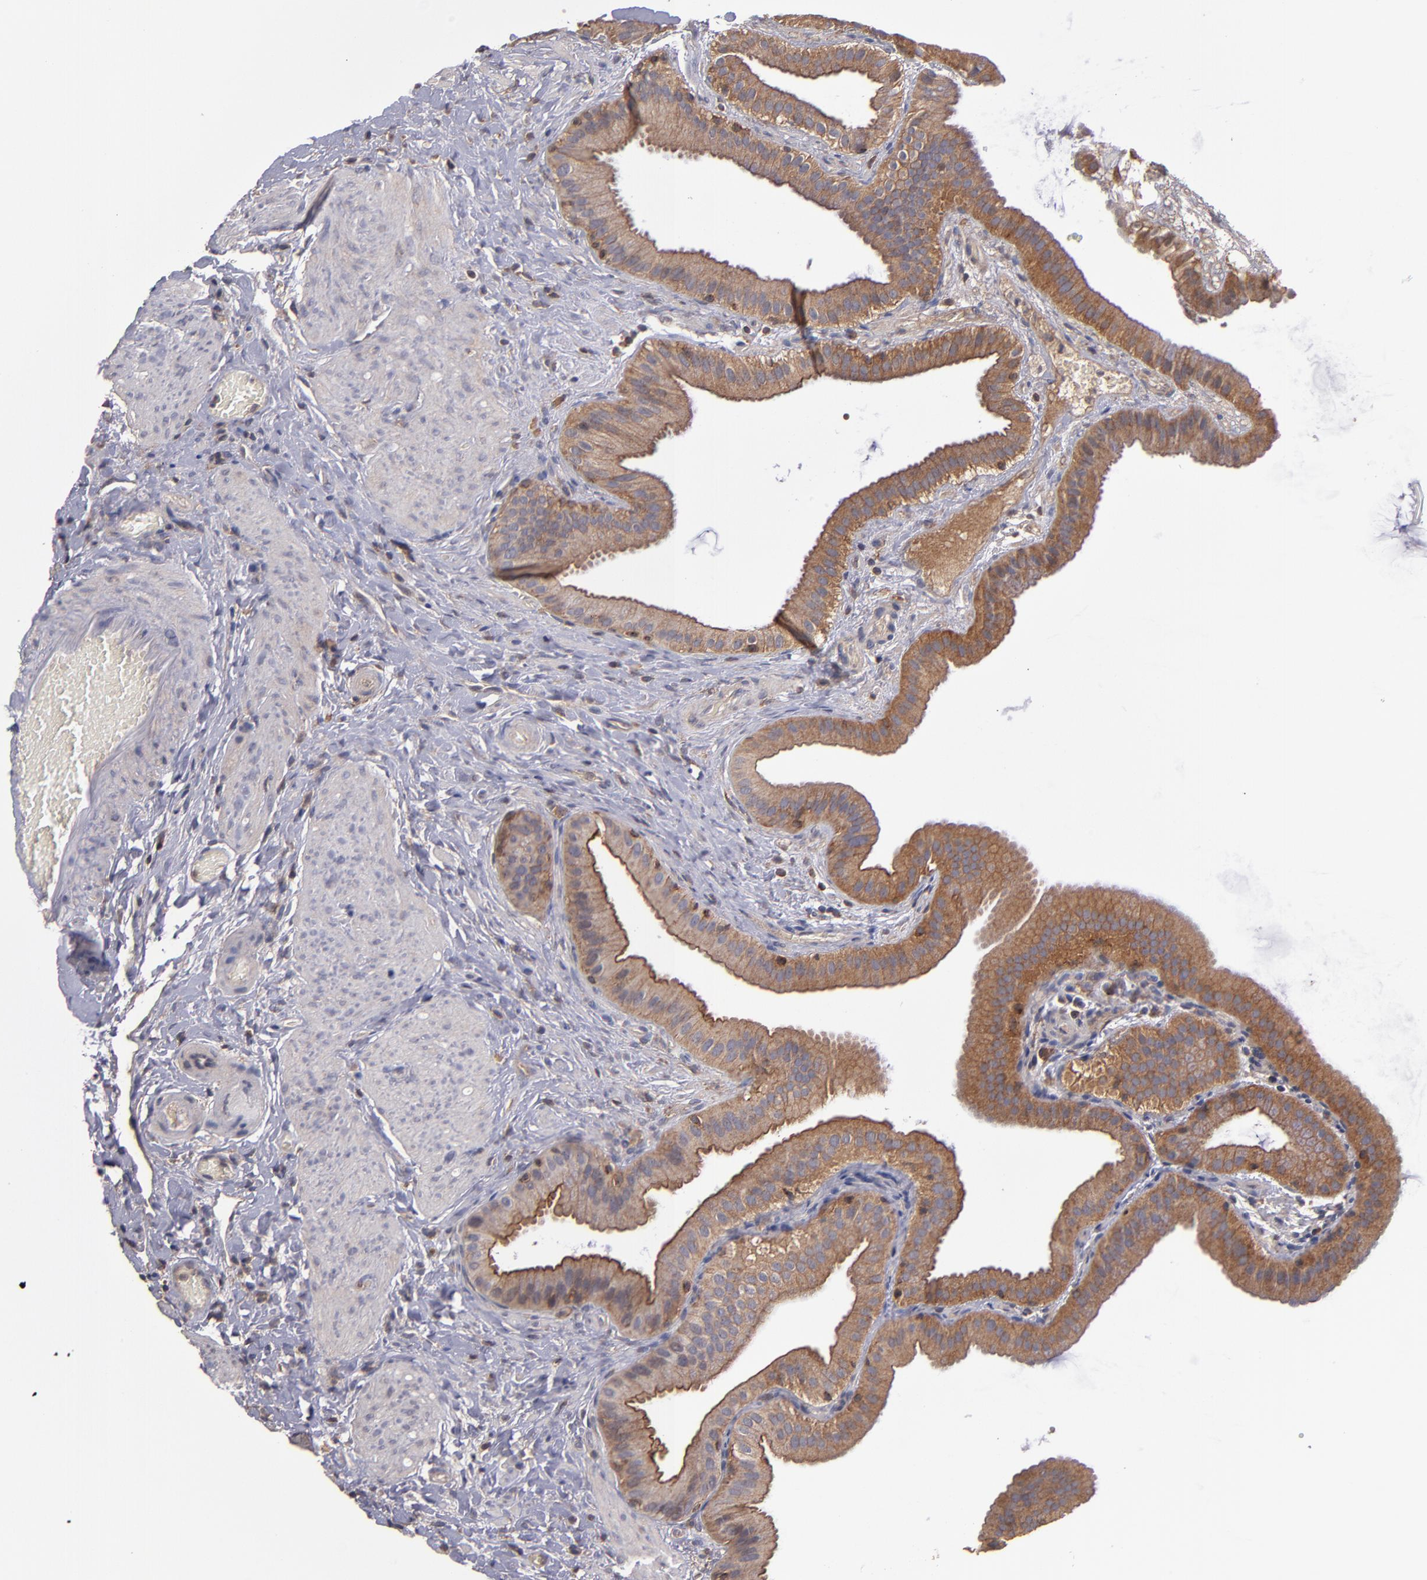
{"staining": {"intensity": "moderate", "quantity": ">75%", "location": "cytoplasmic/membranous"}, "tissue": "gallbladder", "cell_type": "Glandular cells", "image_type": "normal", "snomed": [{"axis": "morphology", "description": "Normal tissue, NOS"}, {"axis": "topography", "description": "Gallbladder"}], "caption": "The immunohistochemical stain highlights moderate cytoplasmic/membranous expression in glandular cells of normal gallbladder.", "gene": "NF2", "patient": {"sex": "female", "age": 63}}